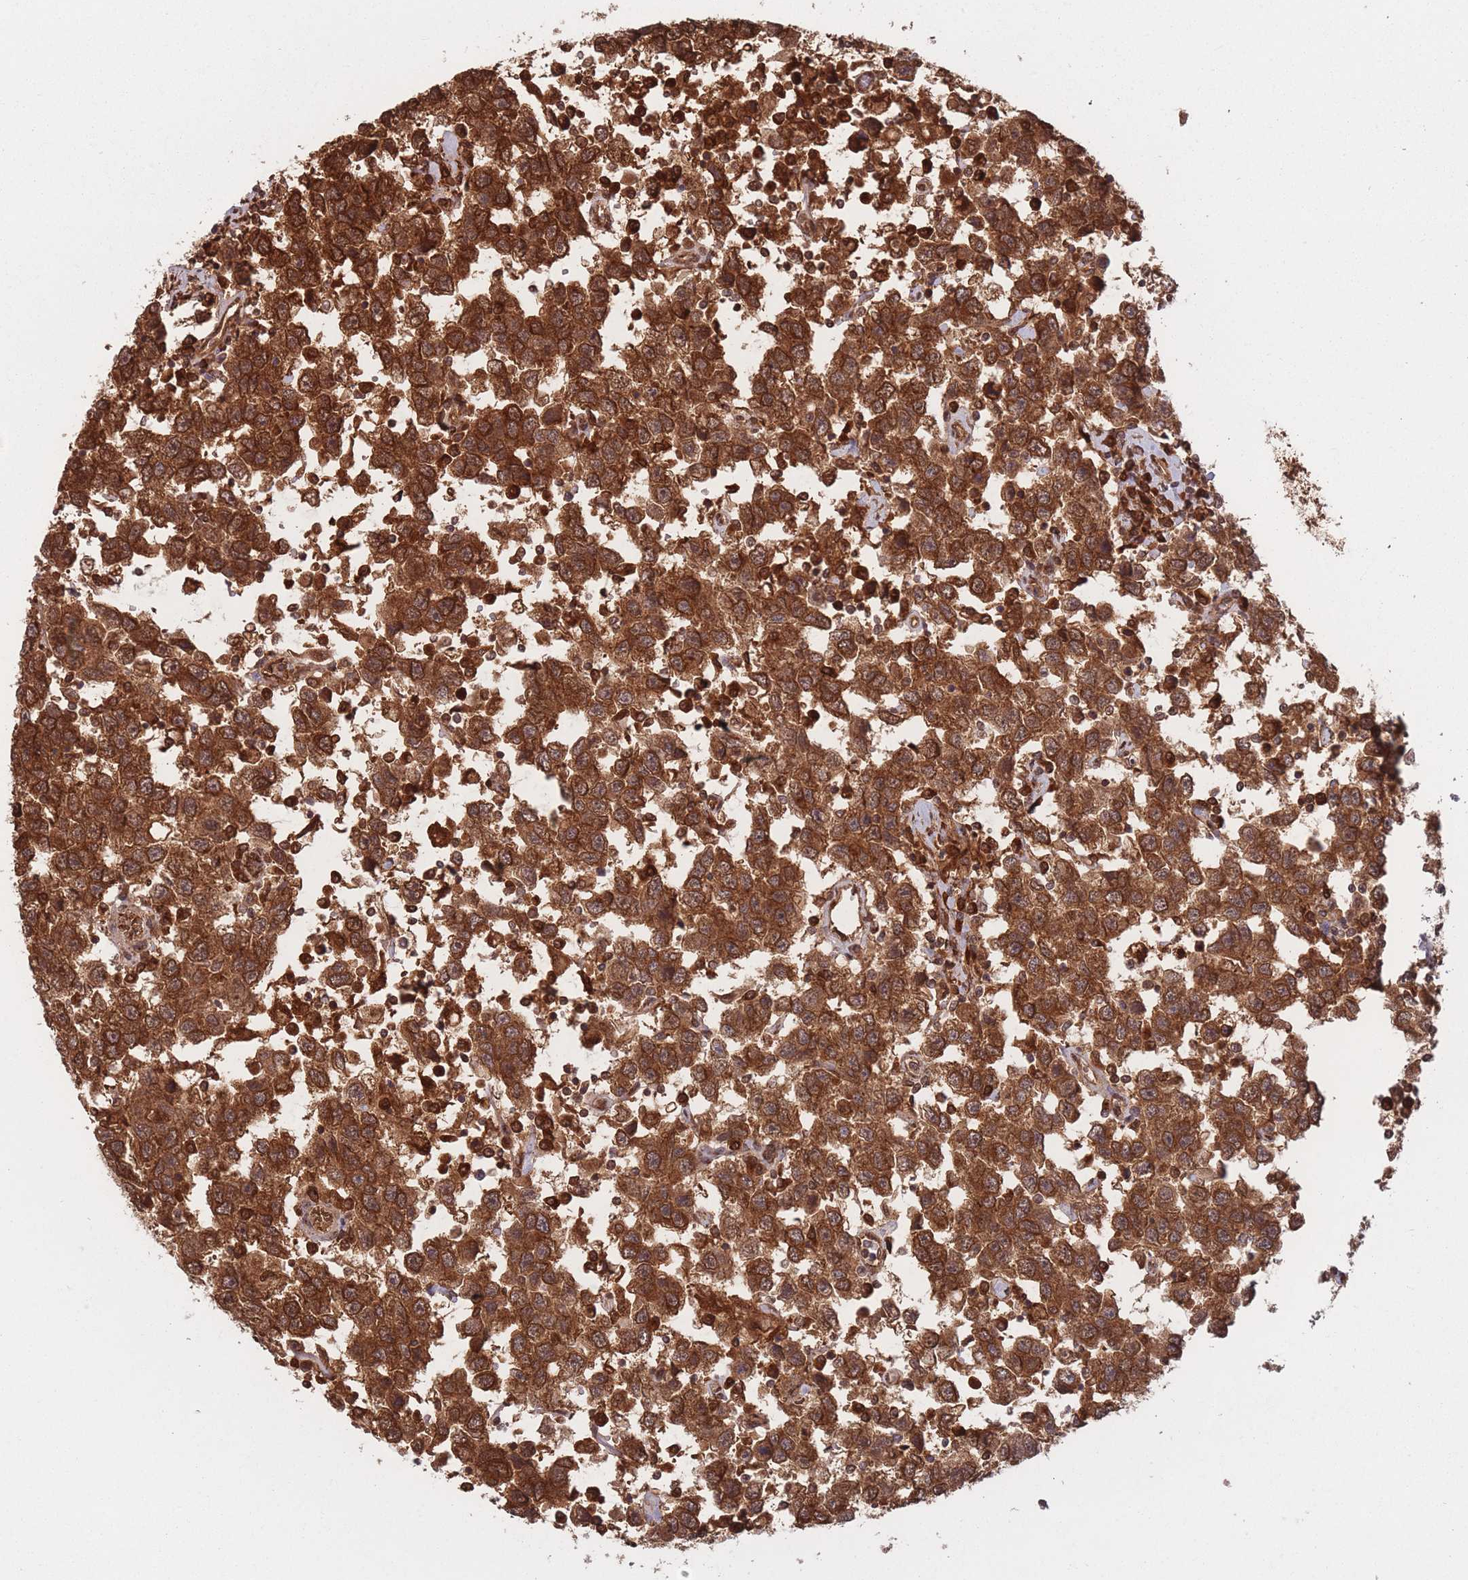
{"staining": {"intensity": "strong", "quantity": ">75%", "location": "cytoplasmic/membranous"}, "tissue": "testis cancer", "cell_type": "Tumor cells", "image_type": "cancer", "snomed": [{"axis": "morphology", "description": "Seminoma, NOS"}, {"axis": "topography", "description": "Testis"}], "caption": "Immunohistochemical staining of human testis seminoma demonstrates strong cytoplasmic/membranous protein staining in about >75% of tumor cells. (Brightfield microscopy of DAB IHC at high magnification).", "gene": "PODXL2", "patient": {"sex": "male", "age": 41}}